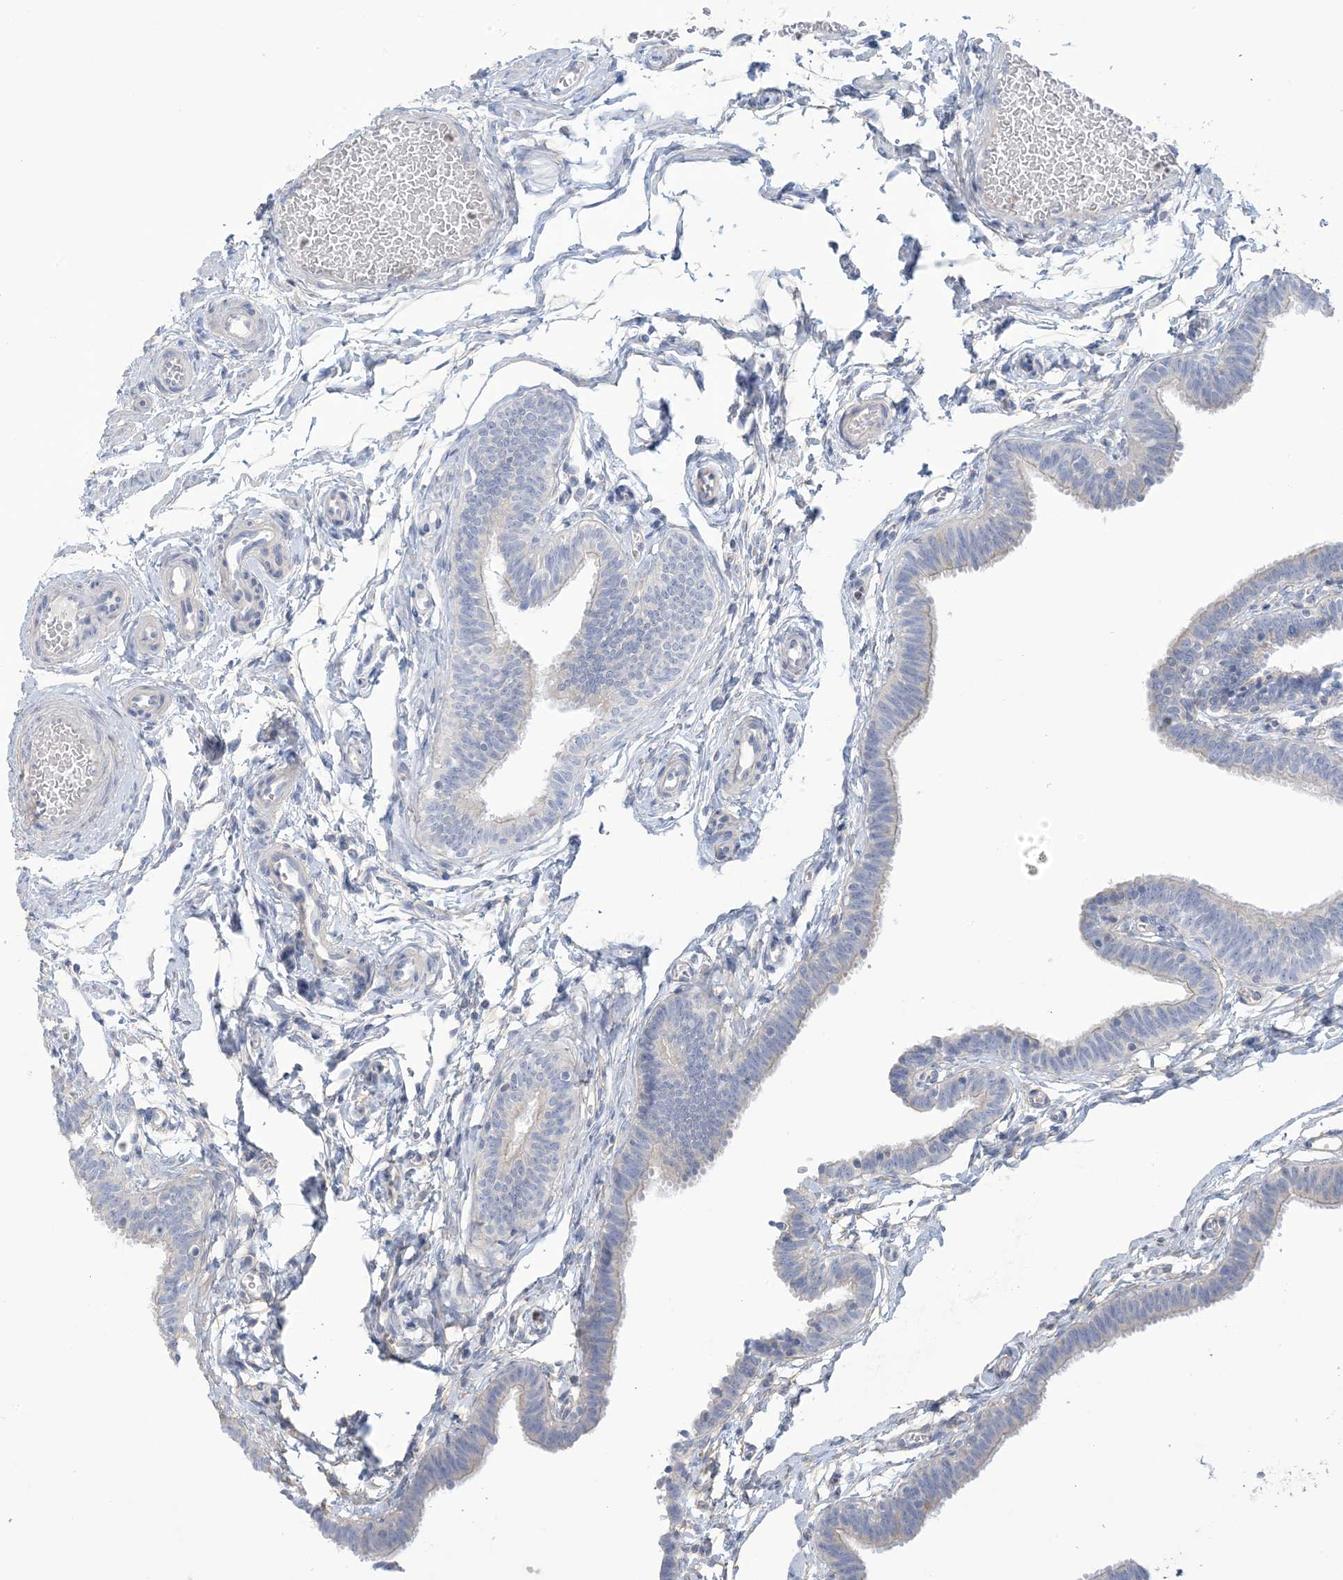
{"staining": {"intensity": "negative", "quantity": "none", "location": "none"}, "tissue": "fallopian tube", "cell_type": "Glandular cells", "image_type": "normal", "snomed": [{"axis": "morphology", "description": "Normal tissue, NOS"}, {"axis": "topography", "description": "Fallopian tube"}, {"axis": "topography", "description": "Ovary"}], "caption": "Fallopian tube stained for a protein using immunohistochemistry (IHC) displays no positivity glandular cells.", "gene": "MTHFD2L", "patient": {"sex": "female", "age": 23}}